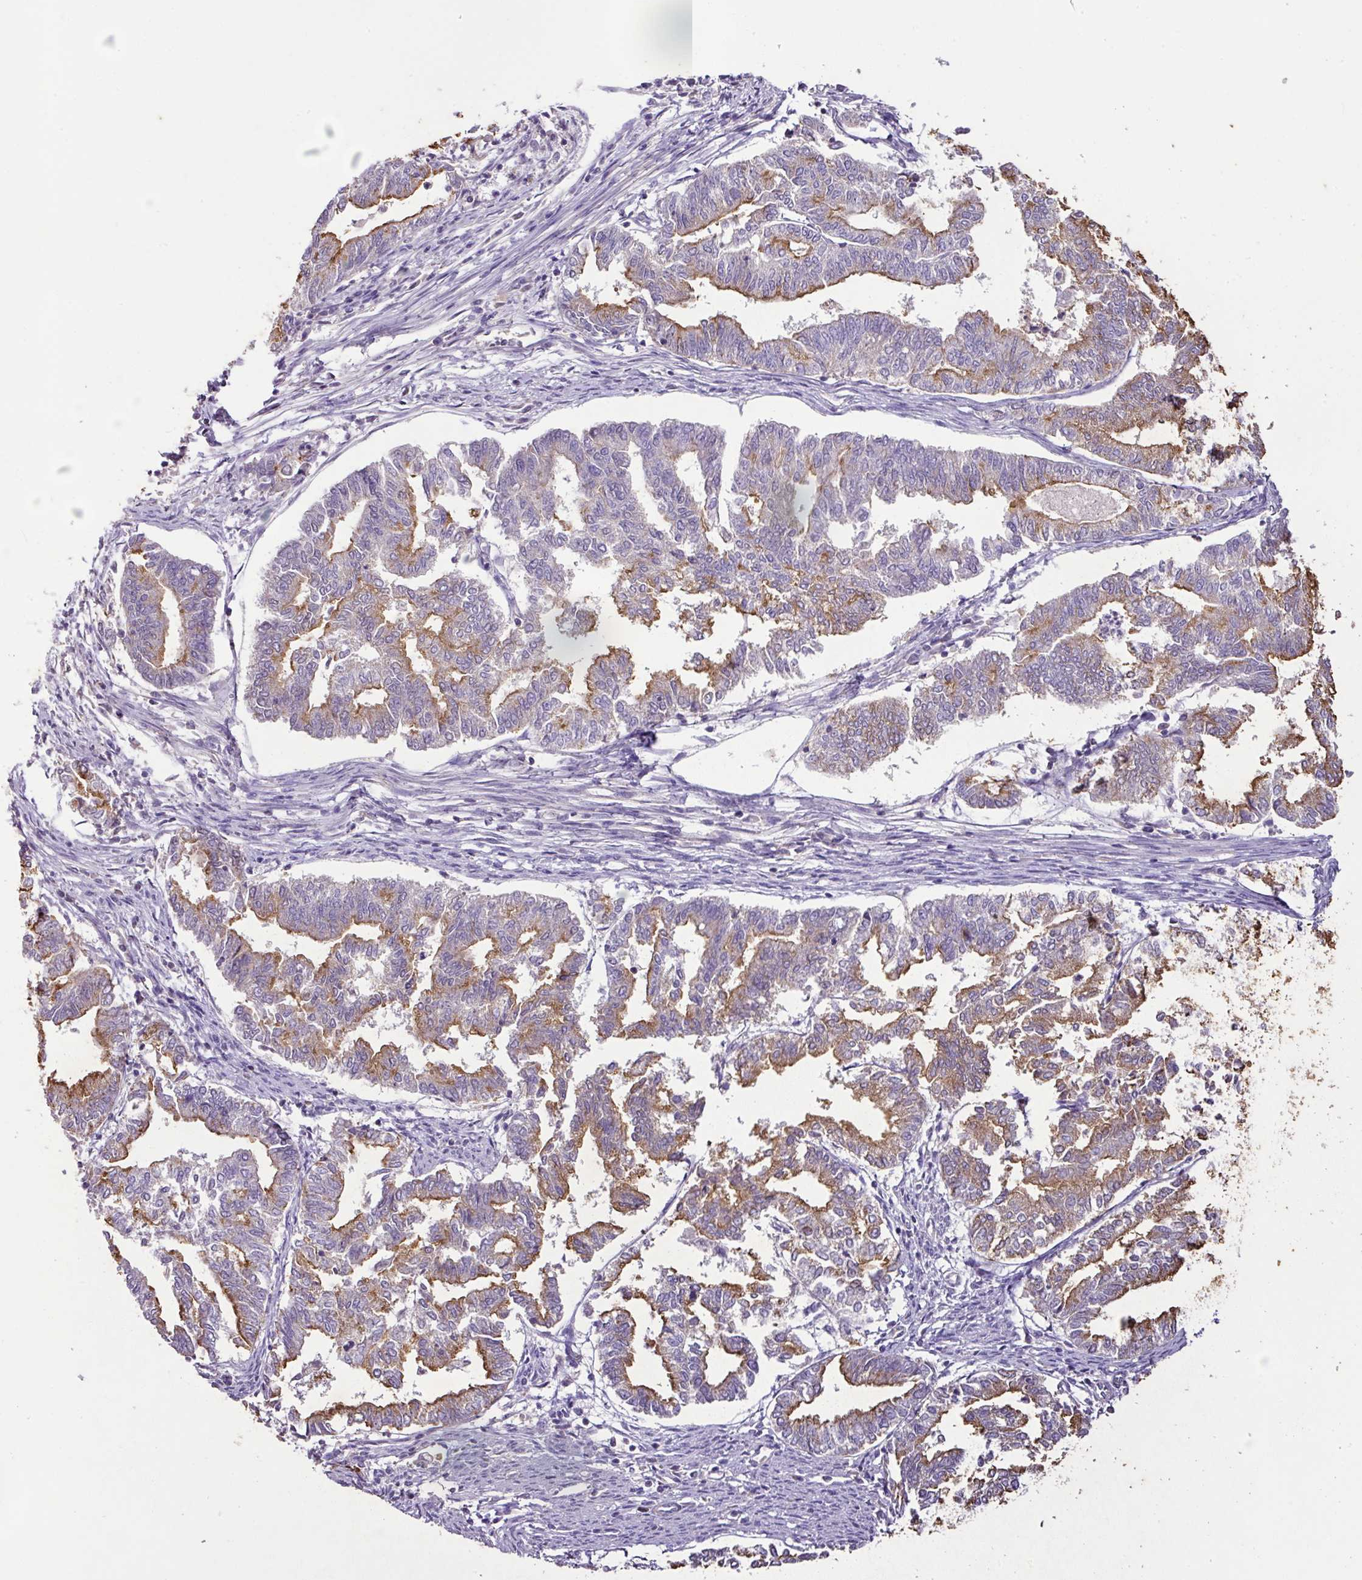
{"staining": {"intensity": "moderate", "quantity": "25%-75%", "location": "cytoplasmic/membranous"}, "tissue": "endometrial cancer", "cell_type": "Tumor cells", "image_type": "cancer", "snomed": [{"axis": "morphology", "description": "Adenocarcinoma, NOS"}, {"axis": "topography", "description": "Endometrium"}], "caption": "Immunohistochemical staining of endometrial adenocarcinoma exhibits medium levels of moderate cytoplasmic/membranous staining in approximately 25%-75% of tumor cells. (DAB (3,3'-diaminobenzidine) = brown stain, brightfield microscopy at high magnification).", "gene": "AGR3", "patient": {"sex": "female", "age": 79}}